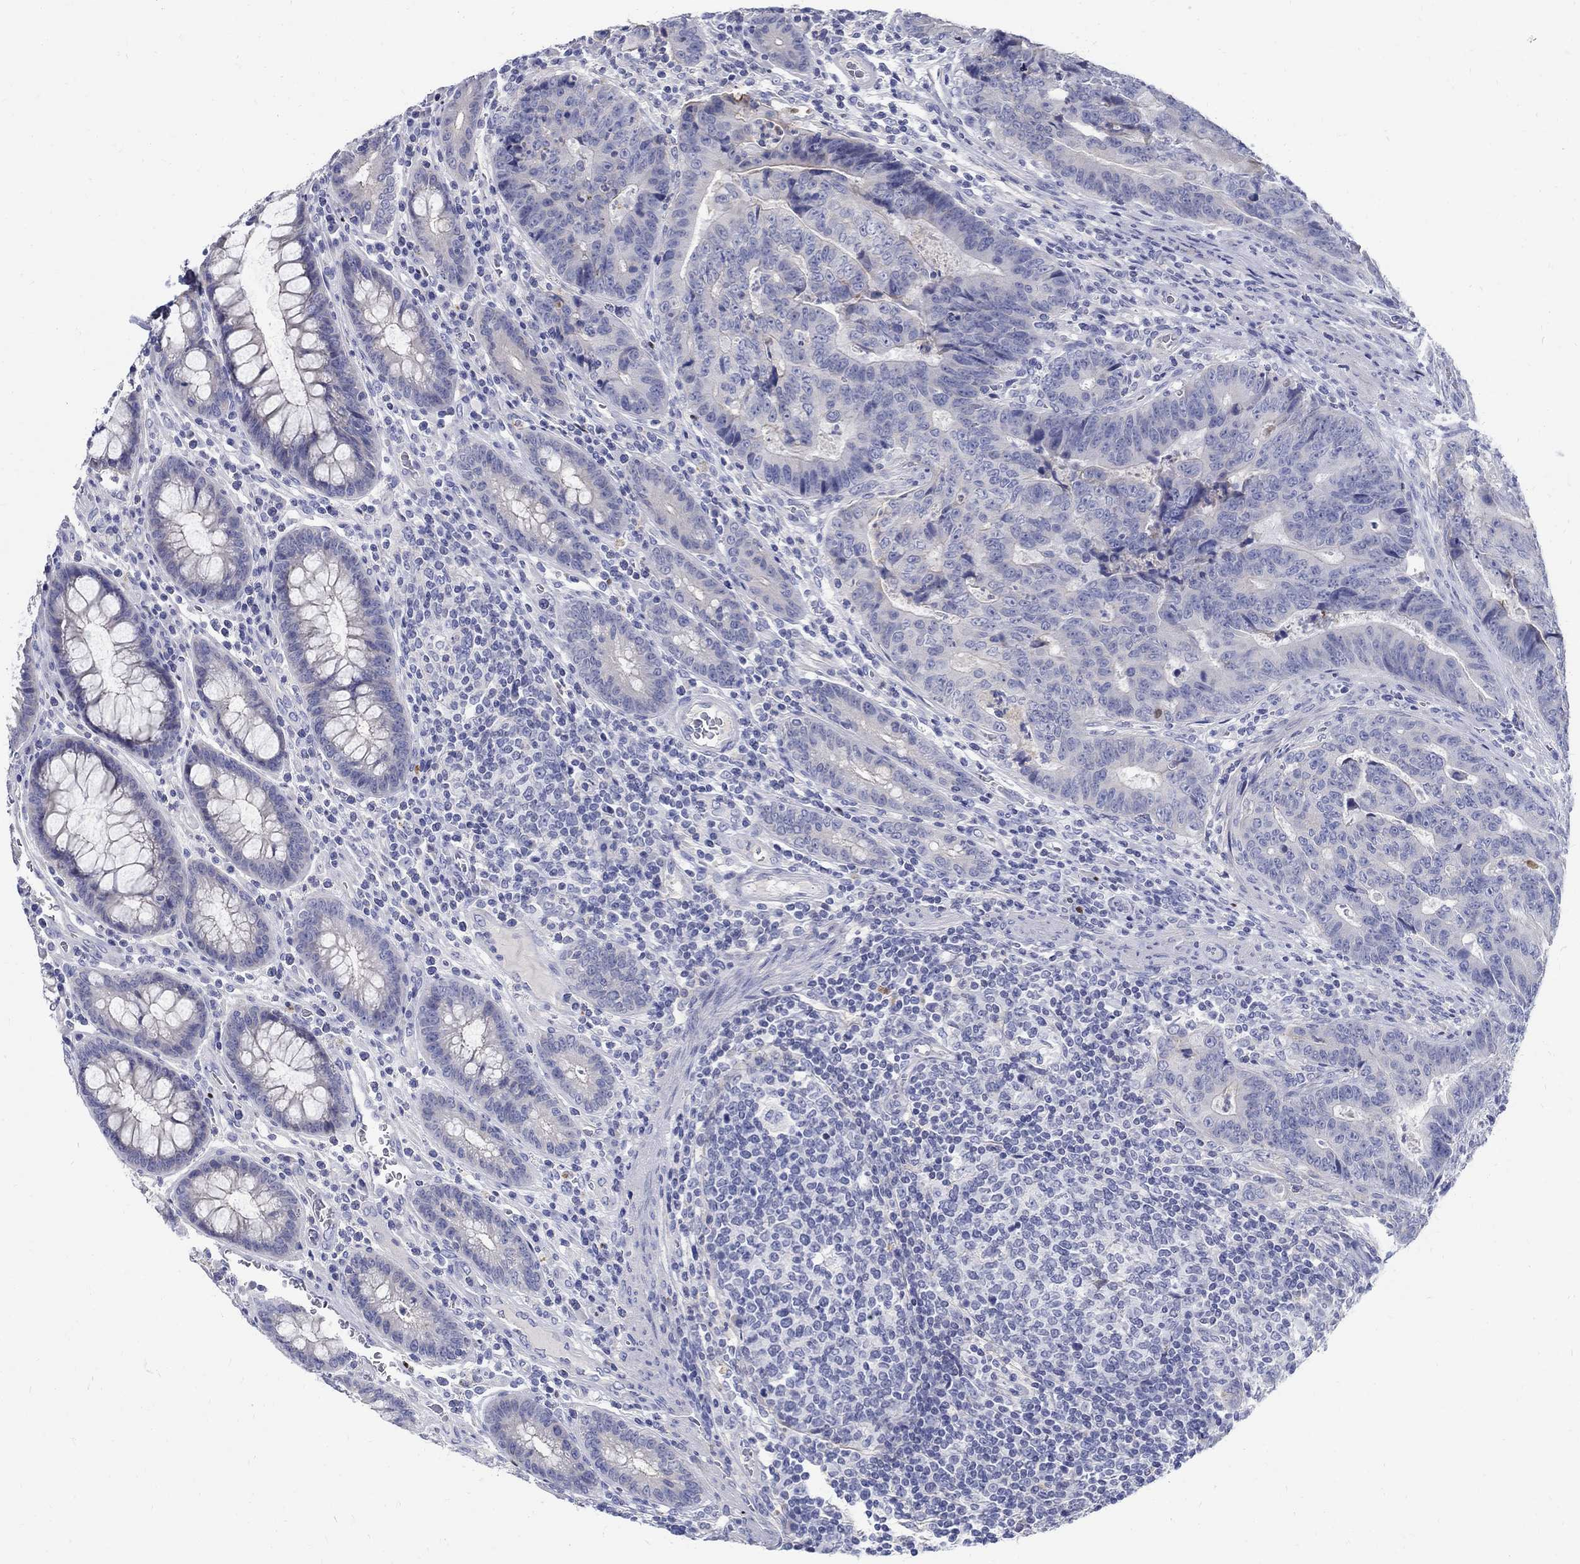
{"staining": {"intensity": "negative", "quantity": "none", "location": "none"}, "tissue": "colorectal cancer", "cell_type": "Tumor cells", "image_type": "cancer", "snomed": [{"axis": "morphology", "description": "Adenocarcinoma, NOS"}, {"axis": "topography", "description": "Colon"}], "caption": "IHC micrograph of human colorectal cancer stained for a protein (brown), which shows no staining in tumor cells. (Brightfield microscopy of DAB (3,3'-diaminobenzidine) immunohistochemistry (IHC) at high magnification).", "gene": "SOX2", "patient": {"sex": "female", "age": 48}}